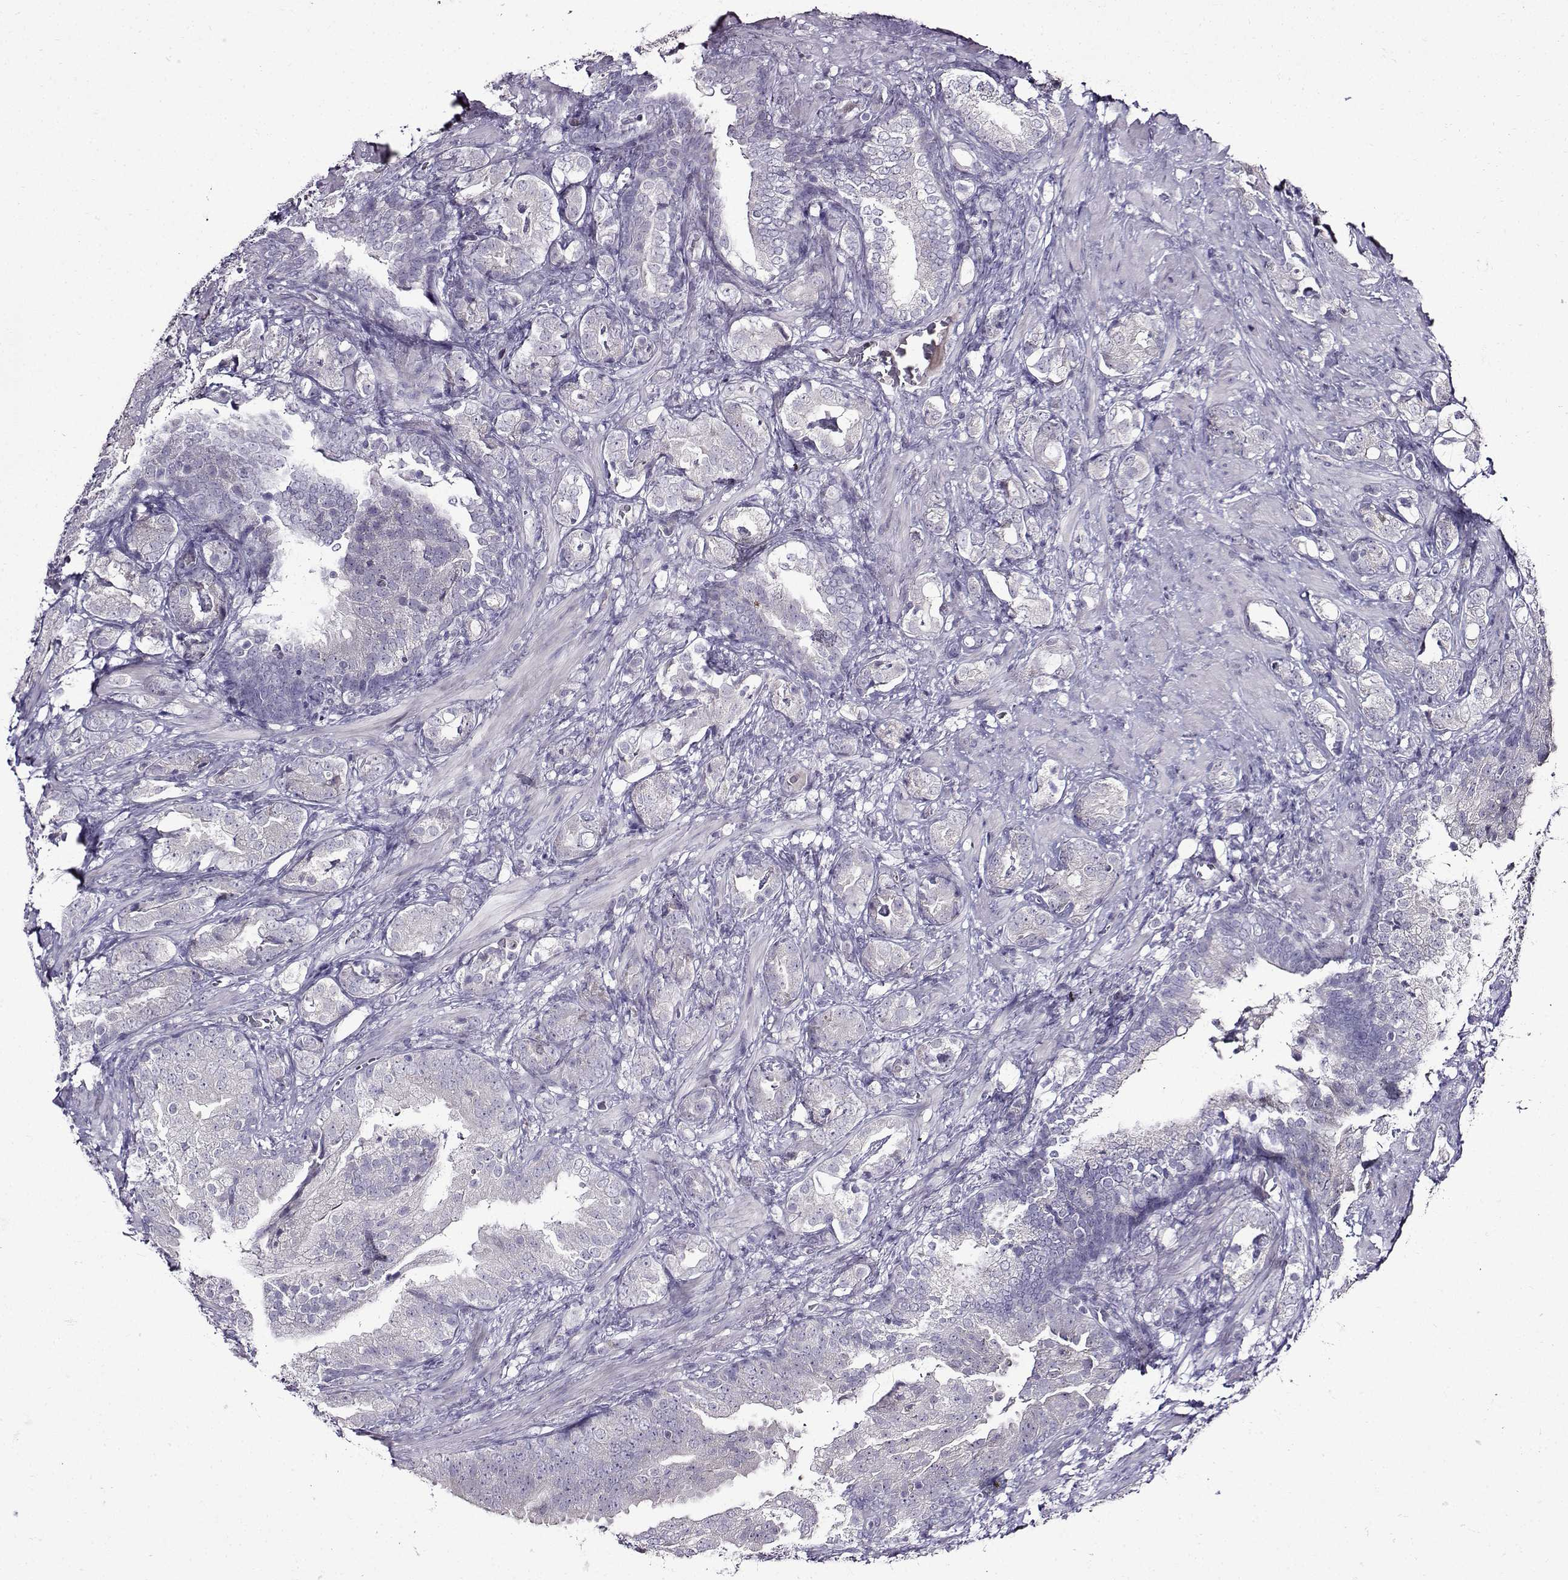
{"staining": {"intensity": "negative", "quantity": "none", "location": "none"}, "tissue": "prostate cancer", "cell_type": "Tumor cells", "image_type": "cancer", "snomed": [{"axis": "morphology", "description": "Adenocarcinoma, NOS"}, {"axis": "topography", "description": "Prostate"}], "caption": "DAB immunohistochemical staining of prostate cancer exhibits no significant positivity in tumor cells.", "gene": "TMEM266", "patient": {"sex": "male", "age": 57}}